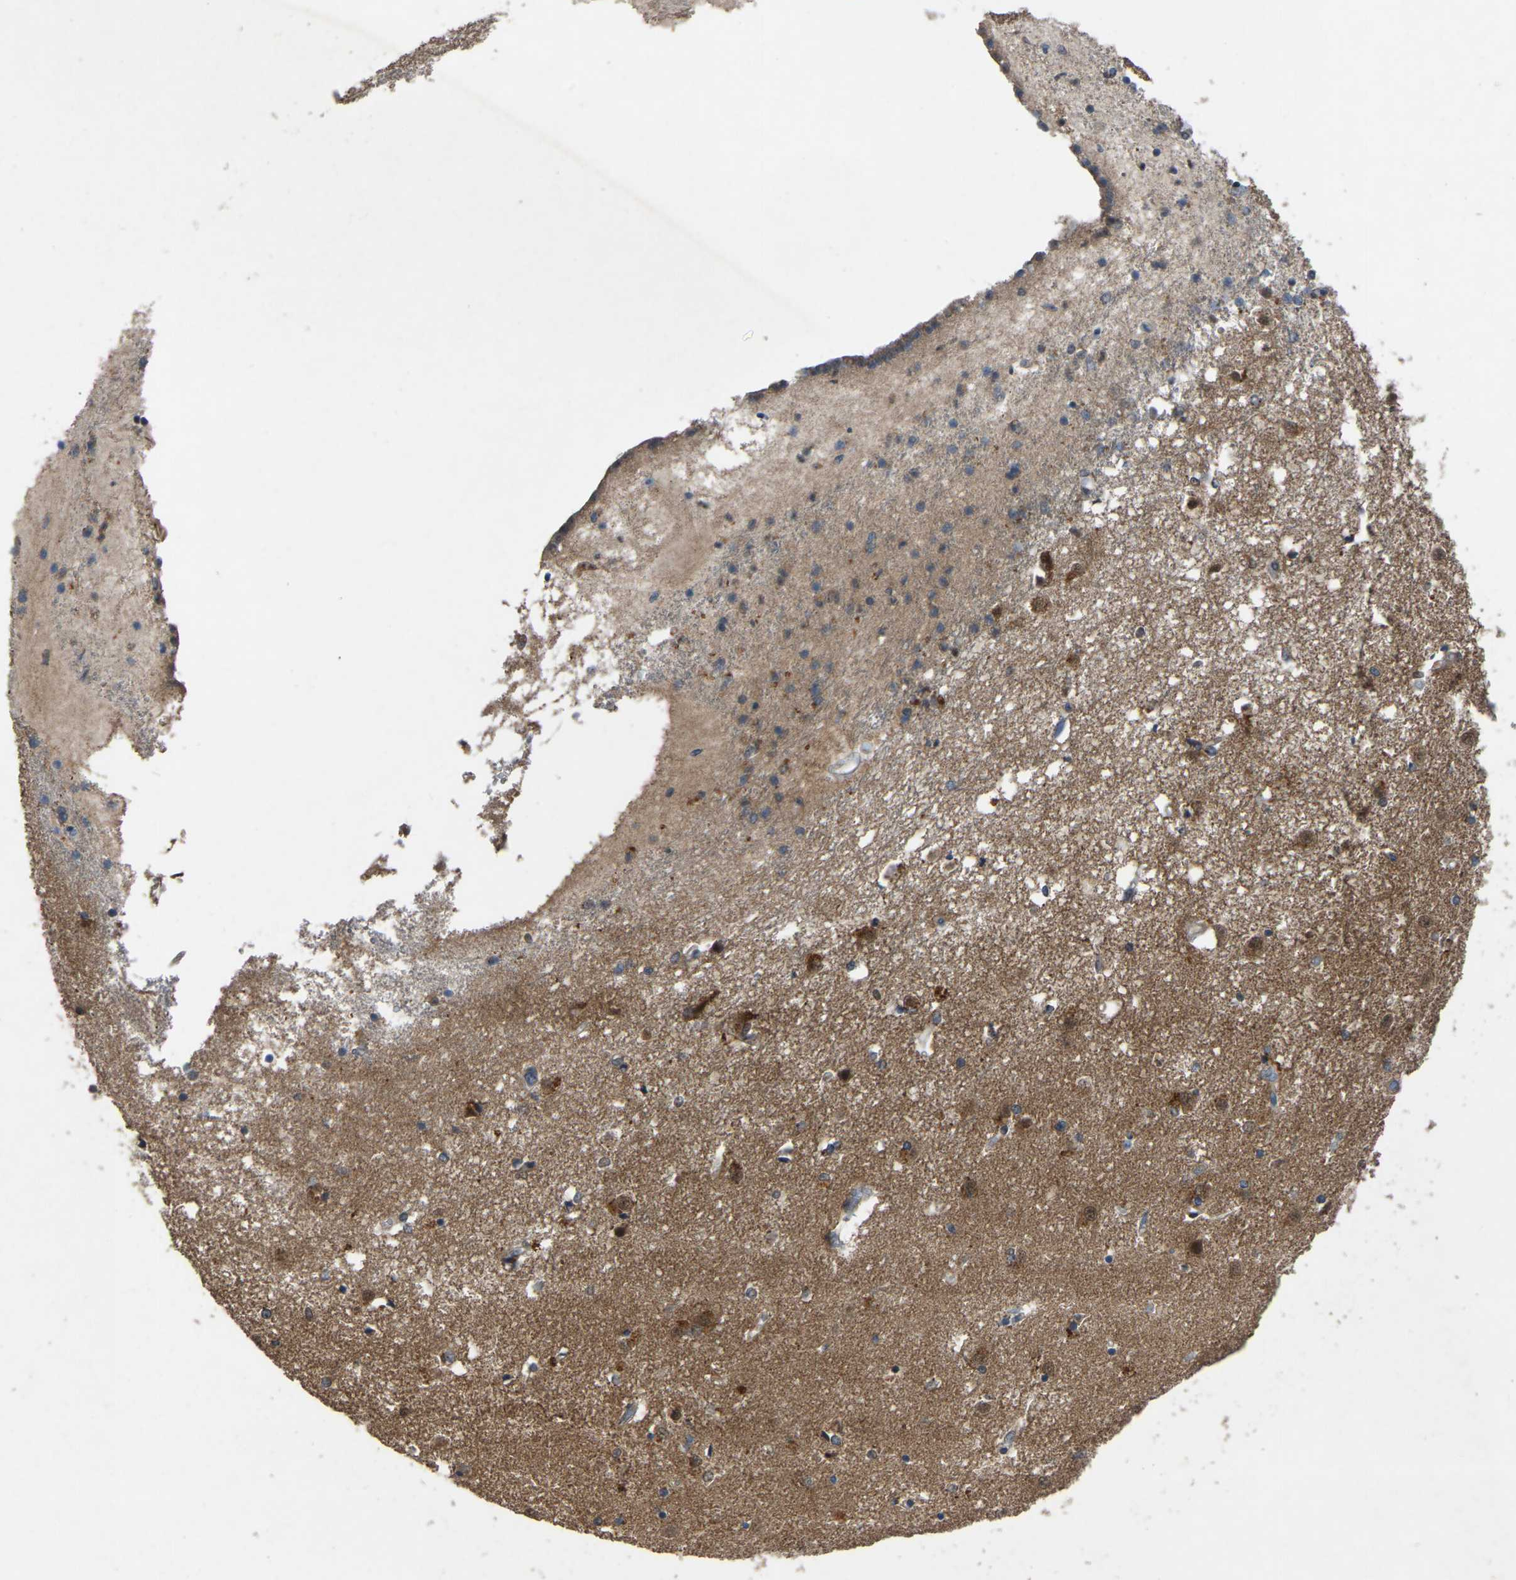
{"staining": {"intensity": "moderate", "quantity": "<25%", "location": "cytoplasmic/membranous"}, "tissue": "caudate", "cell_type": "Glial cells", "image_type": "normal", "snomed": [{"axis": "morphology", "description": "Normal tissue, NOS"}, {"axis": "topography", "description": "Lateral ventricle wall"}], "caption": "High-power microscopy captured an IHC micrograph of benign caudate, revealing moderate cytoplasmic/membranous expression in approximately <25% of glial cells.", "gene": "FHIT", "patient": {"sex": "male", "age": 45}}